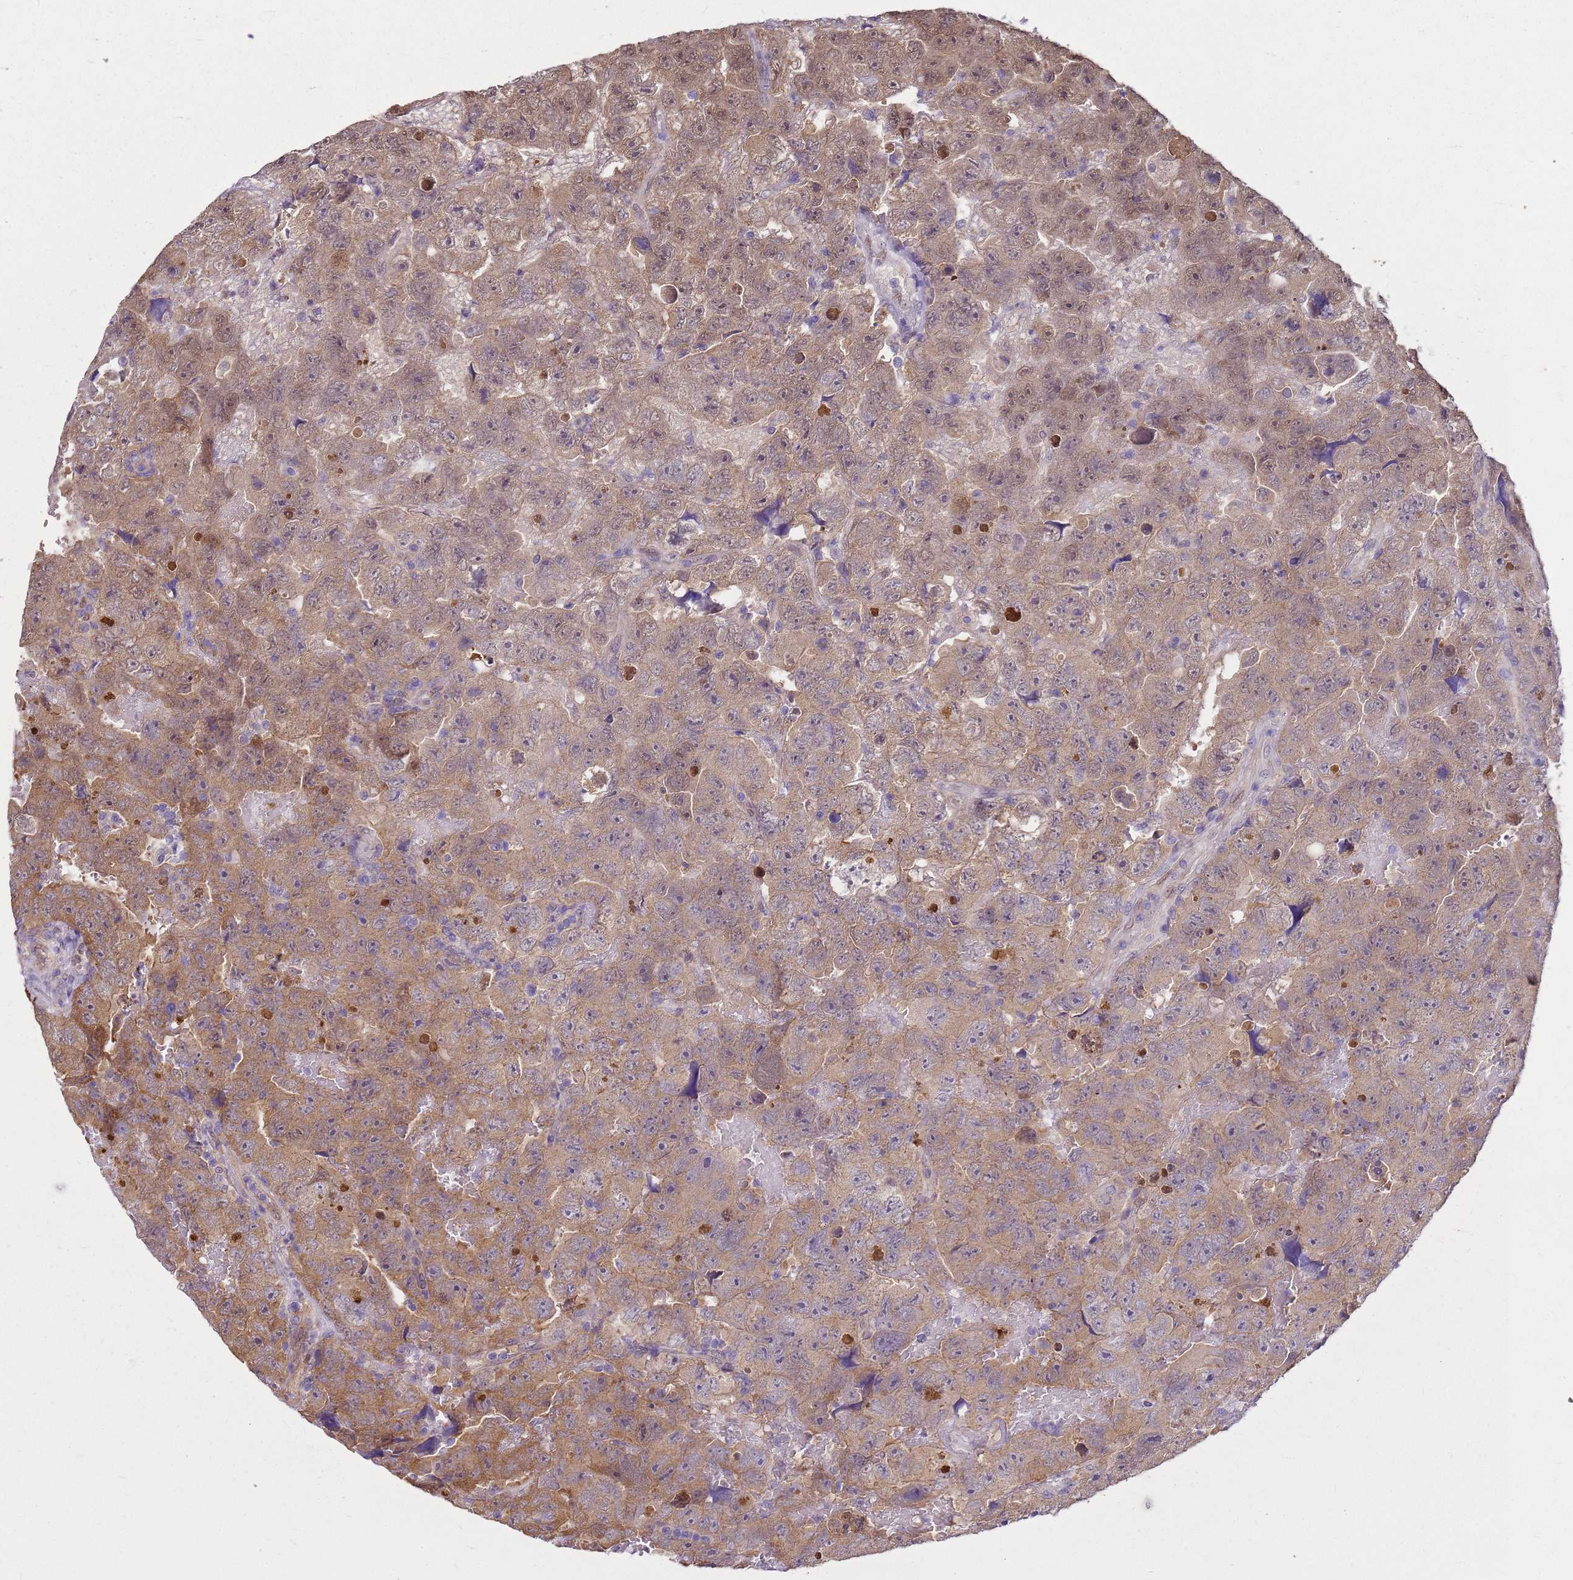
{"staining": {"intensity": "moderate", "quantity": ">75%", "location": "cytoplasmic/membranous,nuclear"}, "tissue": "testis cancer", "cell_type": "Tumor cells", "image_type": "cancer", "snomed": [{"axis": "morphology", "description": "Carcinoma, Embryonal, NOS"}, {"axis": "topography", "description": "Testis"}], "caption": "Immunohistochemical staining of human testis cancer (embryonal carcinoma) shows moderate cytoplasmic/membranous and nuclear protein expression in approximately >75% of tumor cells.", "gene": "YWHAE", "patient": {"sex": "male", "age": 45}}